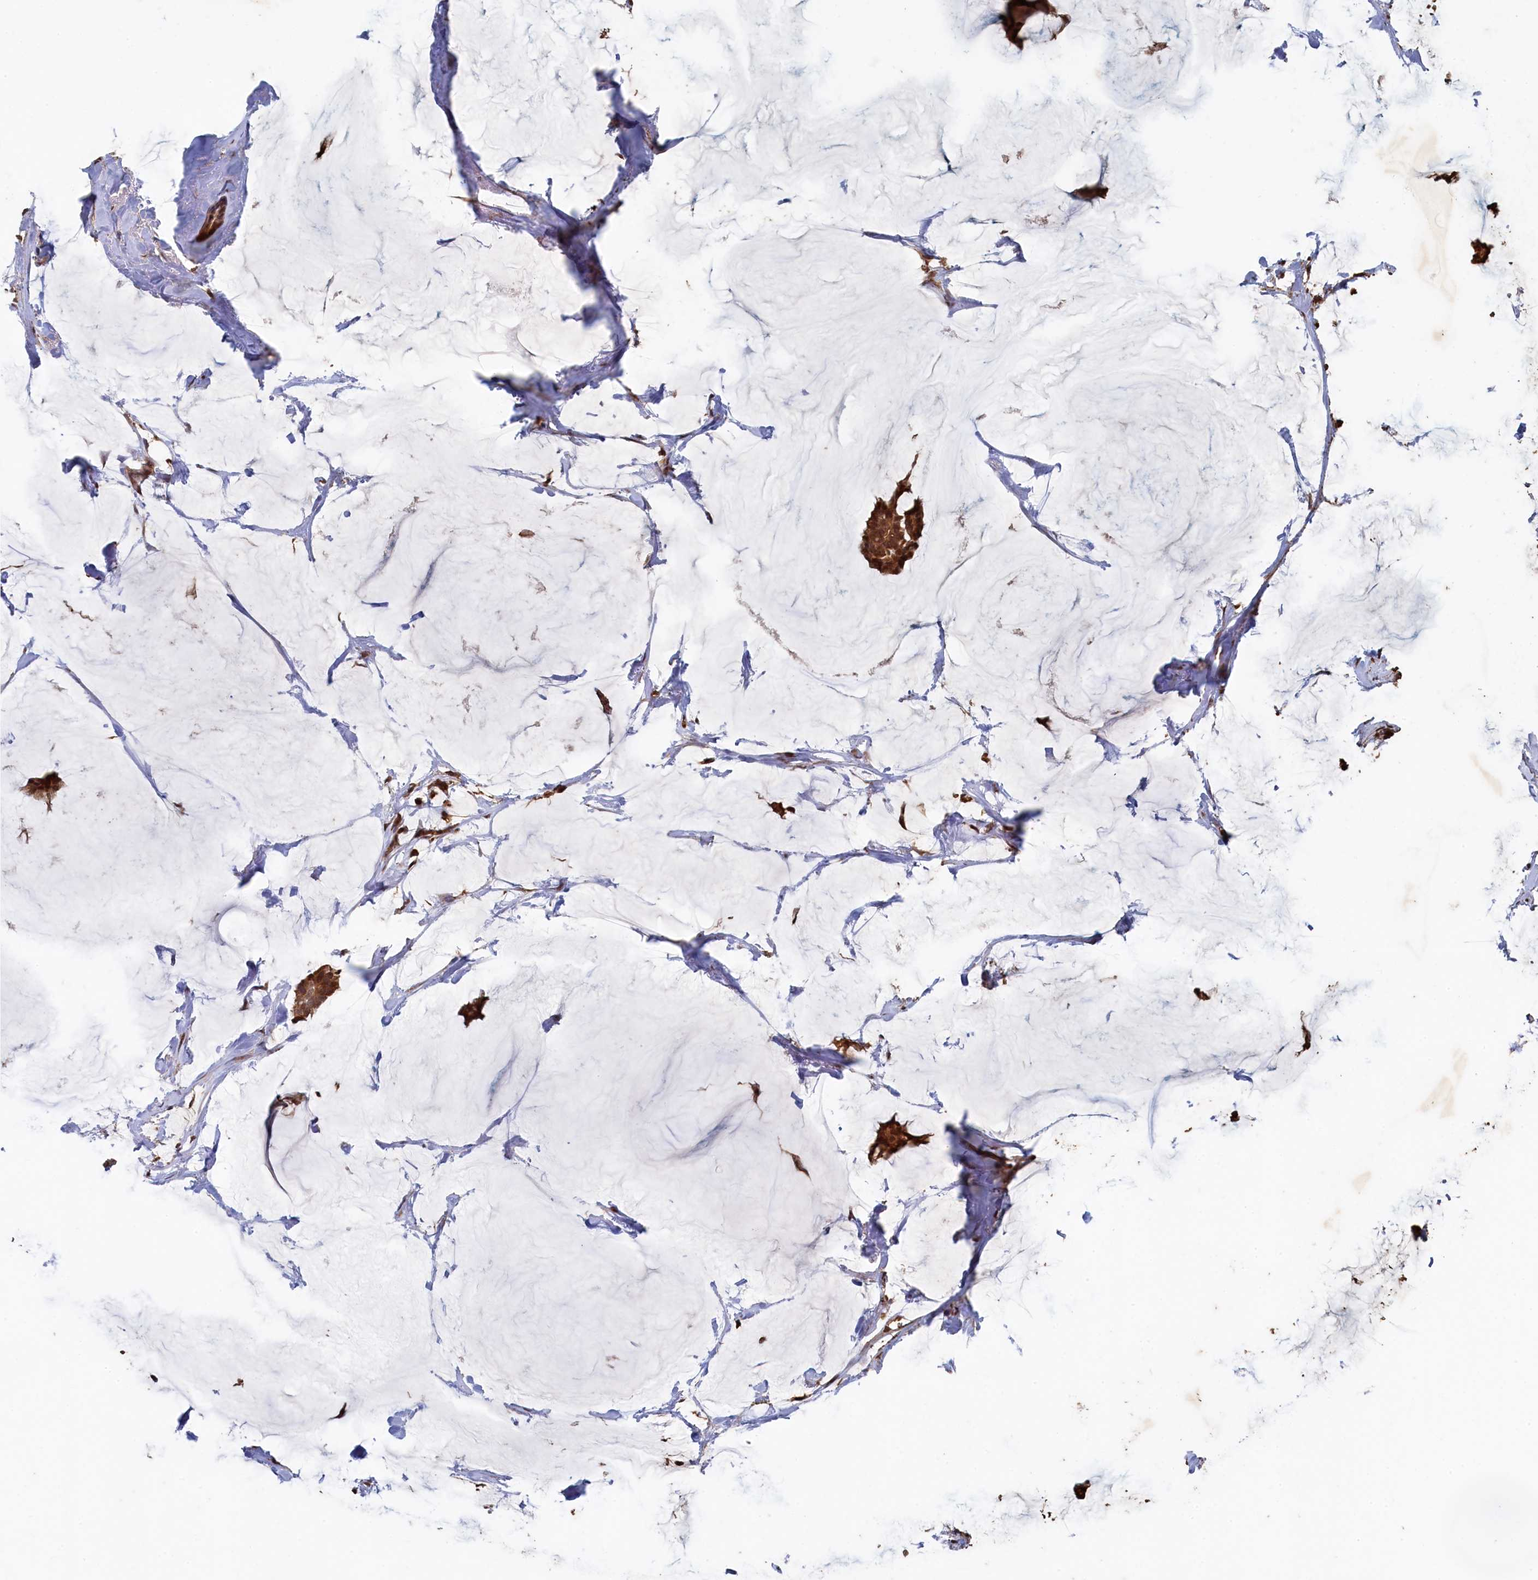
{"staining": {"intensity": "moderate", "quantity": ">75%", "location": "cytoplasmic/membranous"}, "tissue": "breast cancer", "cell_type": "Tumor cells", "image_type": "cancer", "snomed": [{"axis": "morphology", "description": "Duct carcinoma"}, {"axis": "topography", "description": "Breast"}], "caption": "High-magnification brightfield microscopy of breast intraductal carcinoma stained with DAB (3,3'-diaminobenzidine) (brown) and counterstained with hematoxylin (blue). tumor cells exhibit moderate cytoplasmic/membranous staining is appreciated in approximately>75% of cells.", "gene": "PIGN", "patient": {"sex": "female", "age": 93}}